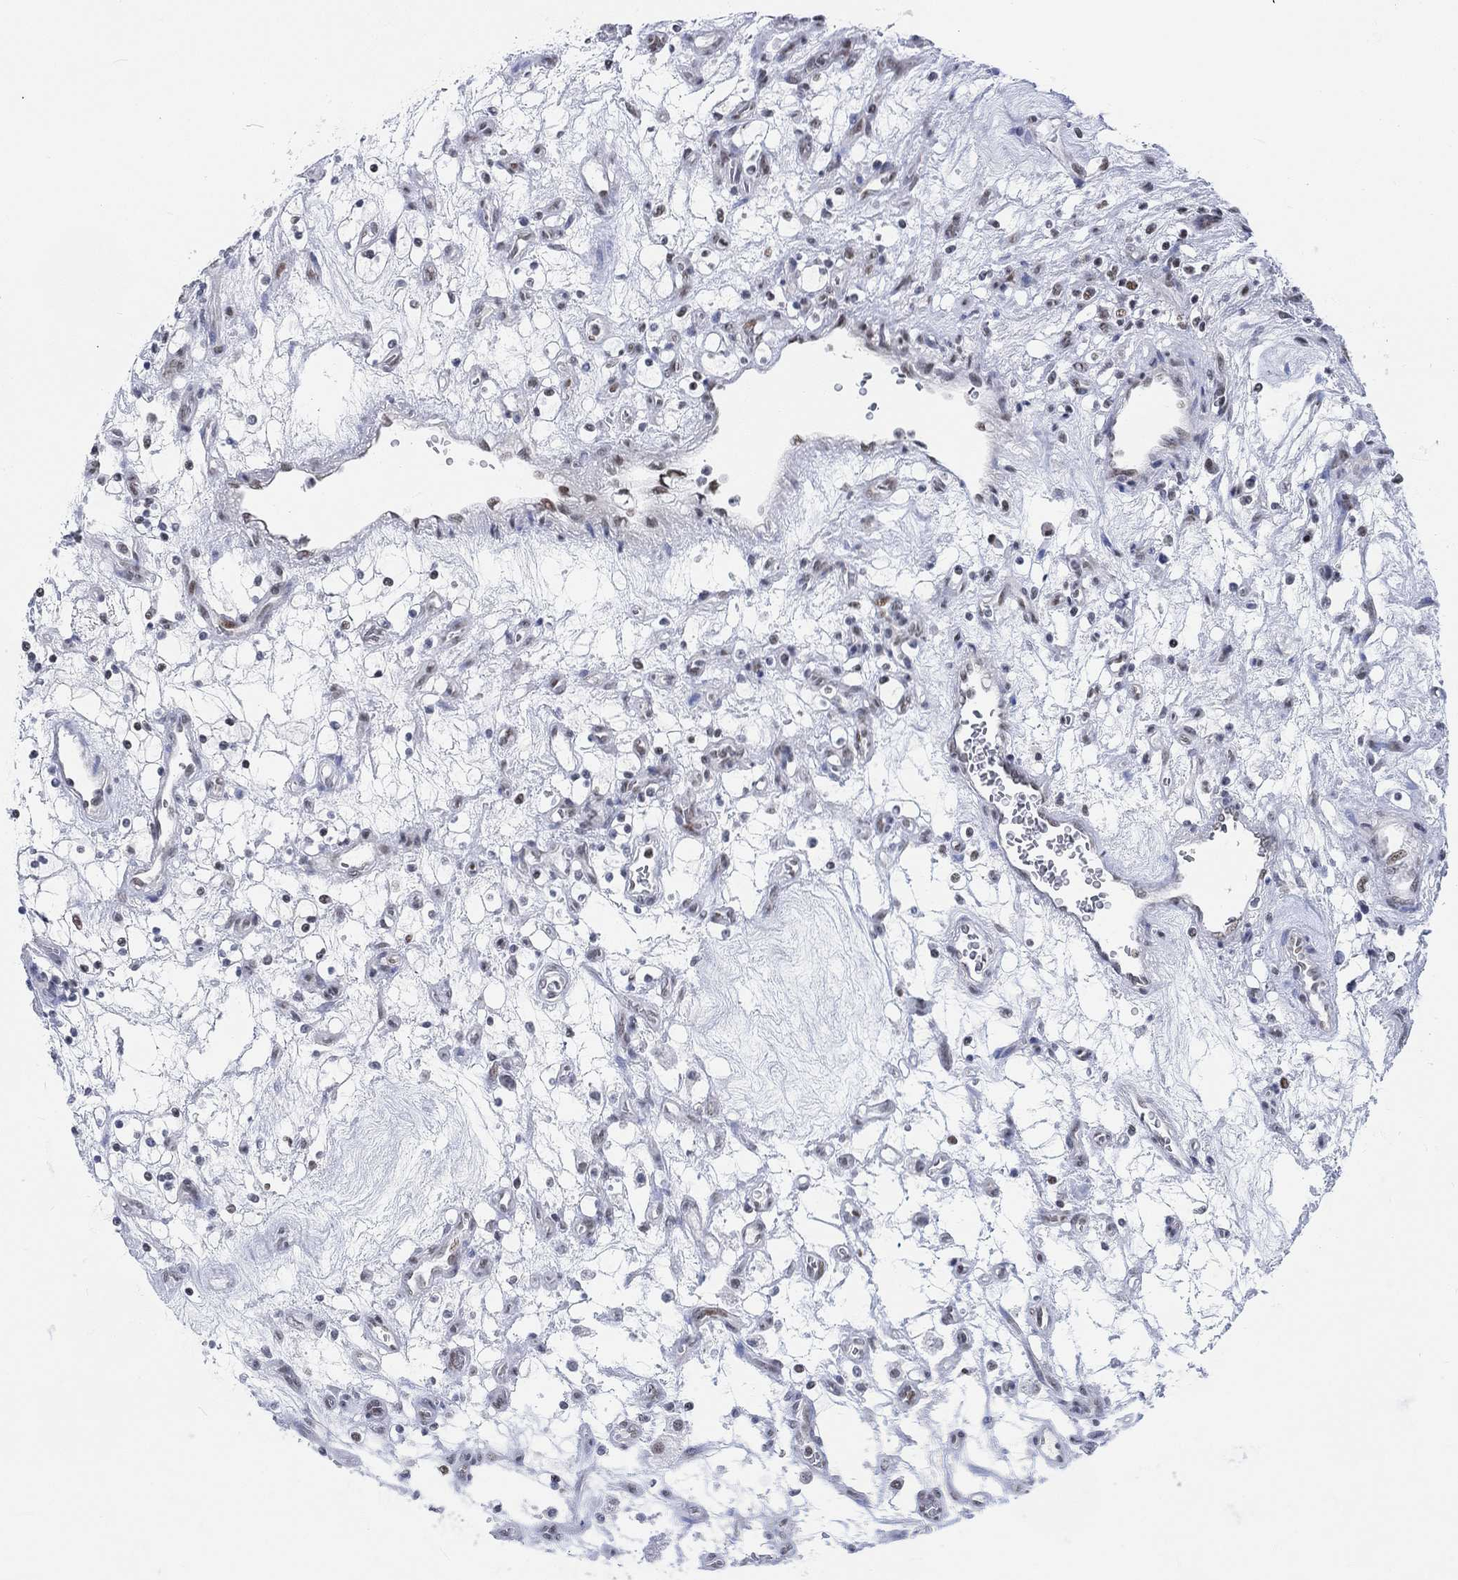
{"staining": {"intensity": "negative", "quantity": "none", "location": "none"}, "tissue": "renal cancer", "cell_type": "Tumor cells", "image_type": "cancer", "snomed": [{"axis": "morphology", "description": "Adenocarcinoma, NOS"}, {"axis": "topography", "description": "Kidney"}], "caption": "Immunohistochemistry (IHC) photomicrograph of neoplastic tissue: human adenocarcinoma (renal) stained with DAB (3,3'-diaminobenzidine) shows no significant protein positivity in tumor cells.", "gene": "KCNH8", "patient": {"sex": "female", "age": 69}}